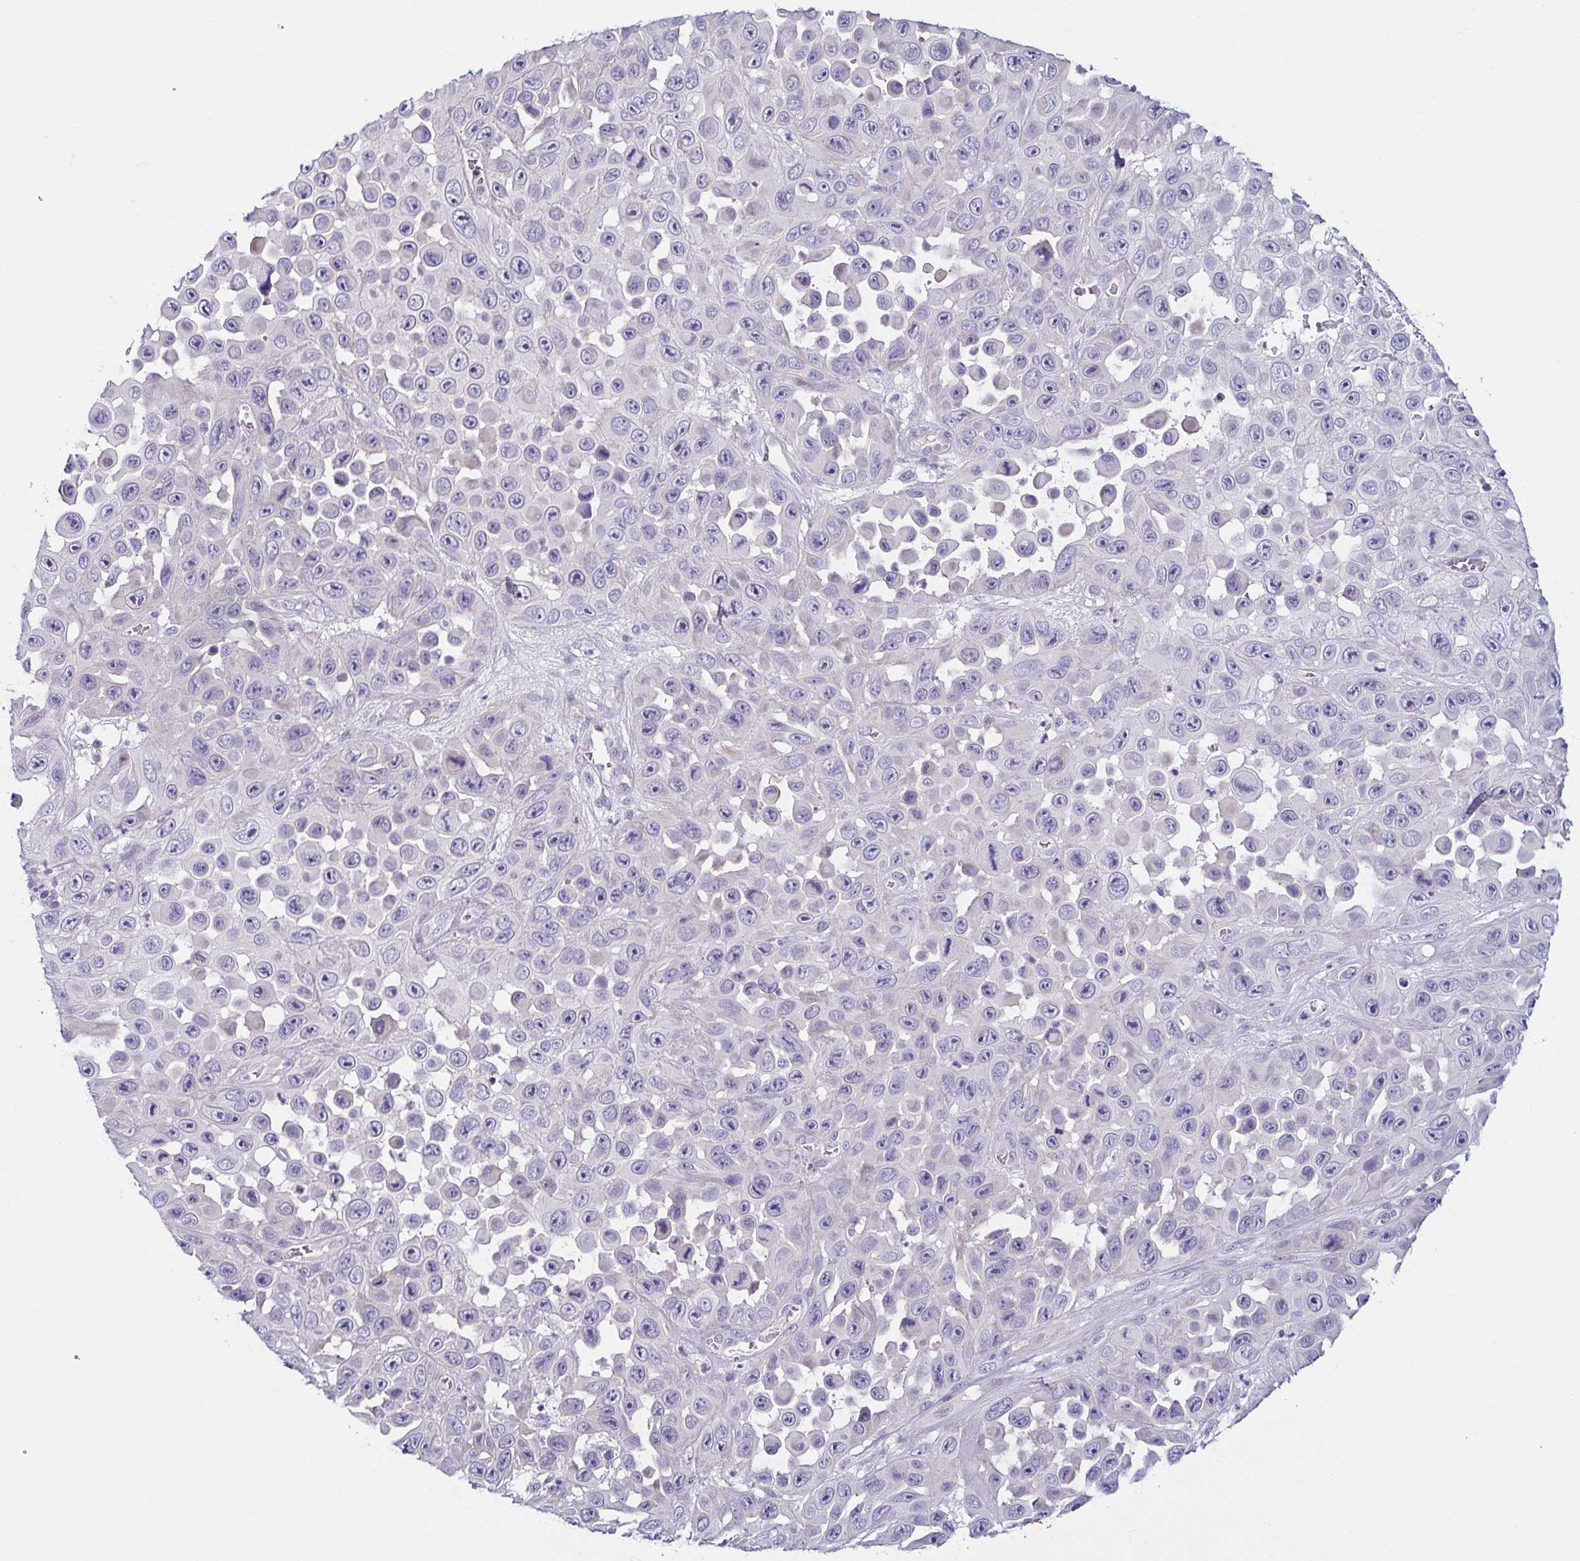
{"staining": {"intensity": "negative", "quantity": "none", "location": "none"}, "tissue": "skin cancer", "cell_type": "Tumor cells", "image_type": "cancer", "snomed": [{"axis": "morphology", "description": "Squamous cell carcinoma, NOS"}, {"axis": "topography", "description": "Skin"}], "caption": "Immunohistochemistry of skin squamous cell carcinoma reveals no expression in tumor cells.", "gene": "FAM162B", "patient": {"sex": "male", "age": 81}}